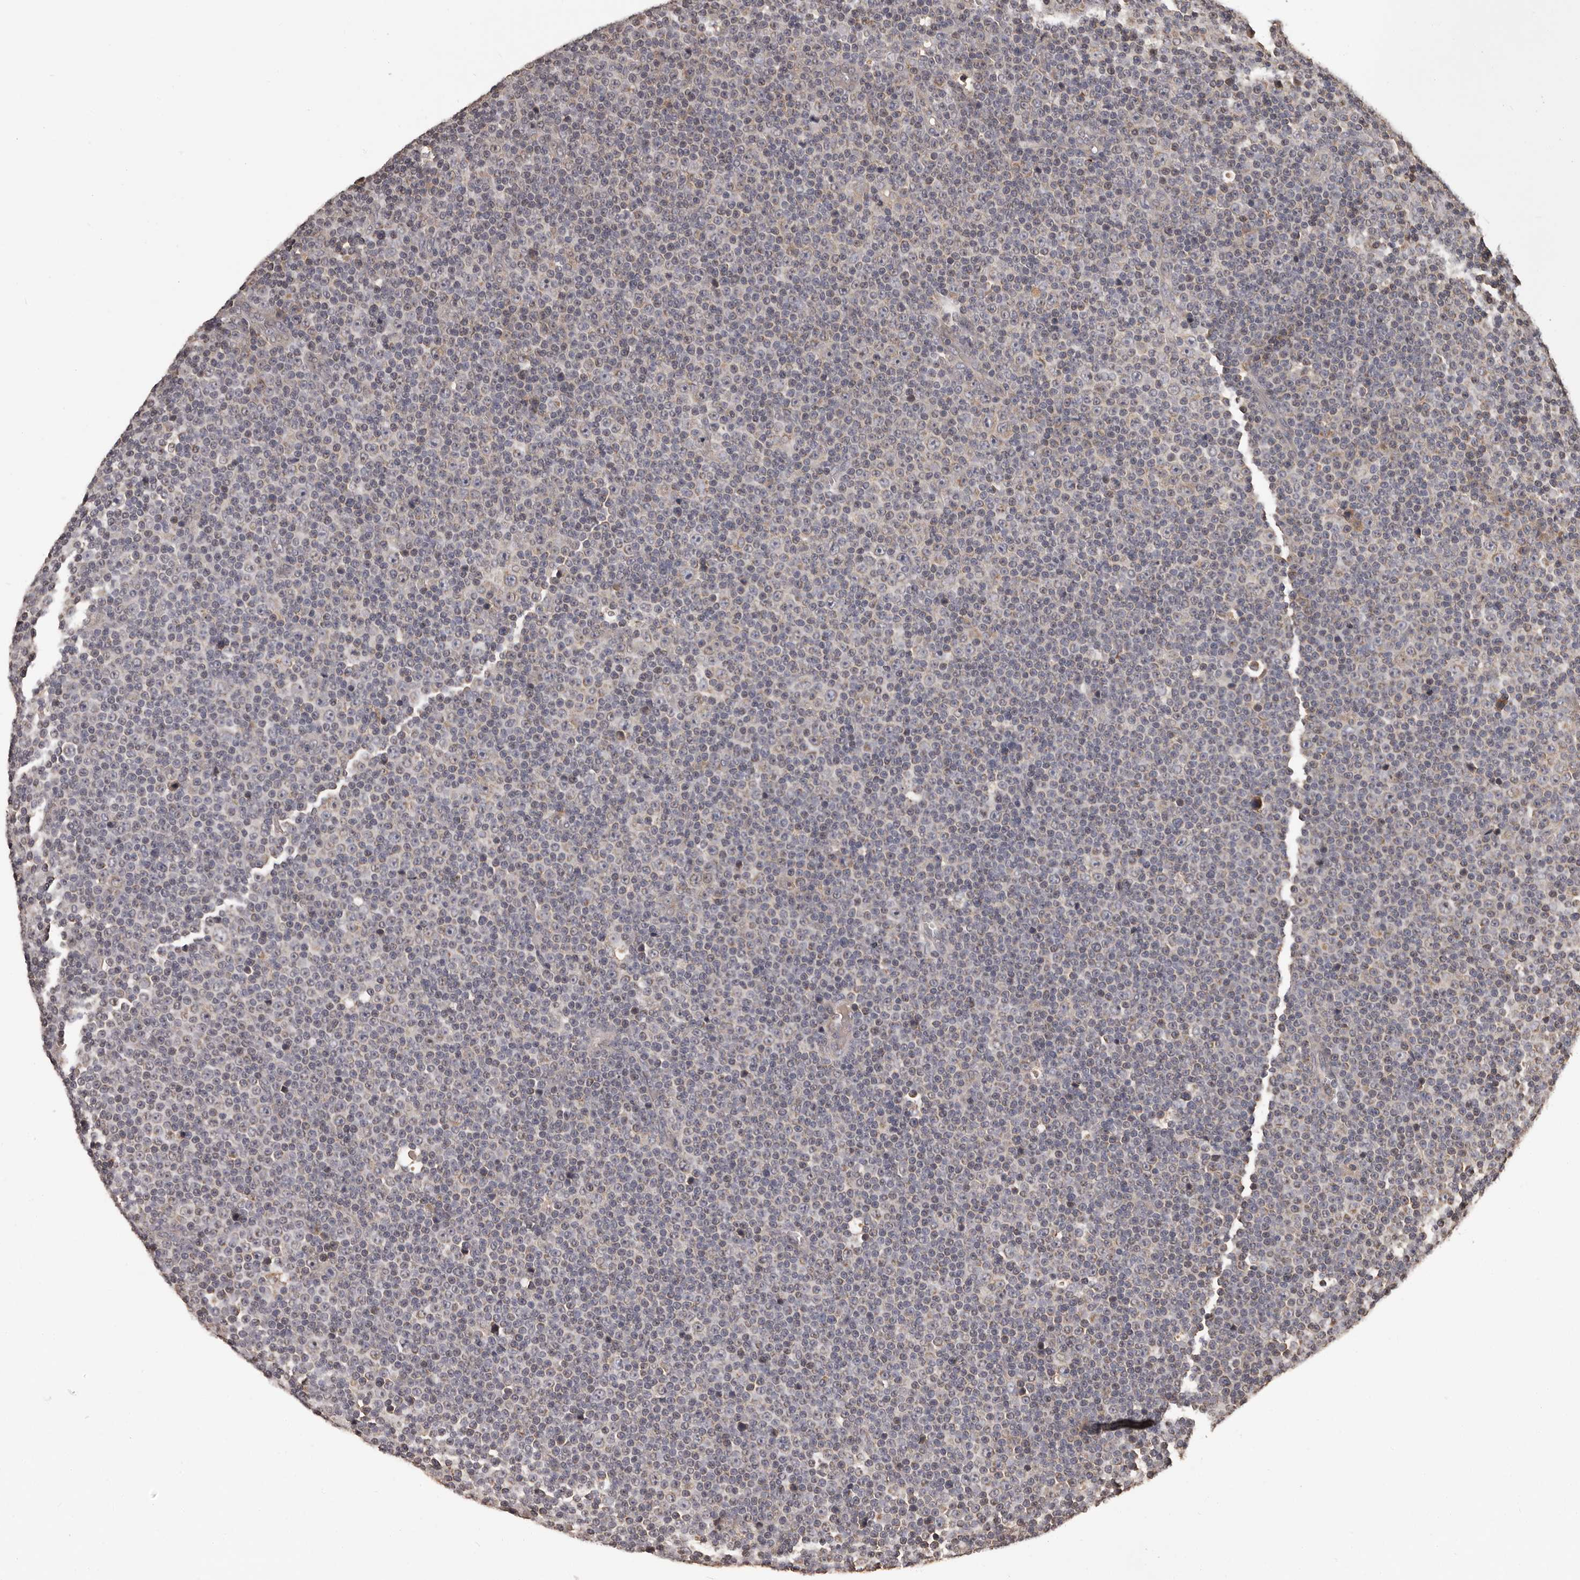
{"staining": {"intensity": "weak", "quantity": "<25%", "location": "cytoplasmic/membranous"}, "tissue": "lymphoma", "cell_type": "Tumor cells", "image_type": "cancer", "snomed": [{"axis": "morphology", "description": "Malignant lymphoma, non-Hodgkin's type, Low grade"}, {"axis": "topography", "description": "Lymph node"}], "caption": "DAB (3,3'-diaminobenzidine) immunohistochemical staining of low-grade malignant lymphoma, non-Hodgkin's type shows no significant expression in tumor cells.", "gene": "MGAT5", "patient": {"sex": "female", "age": 67}}